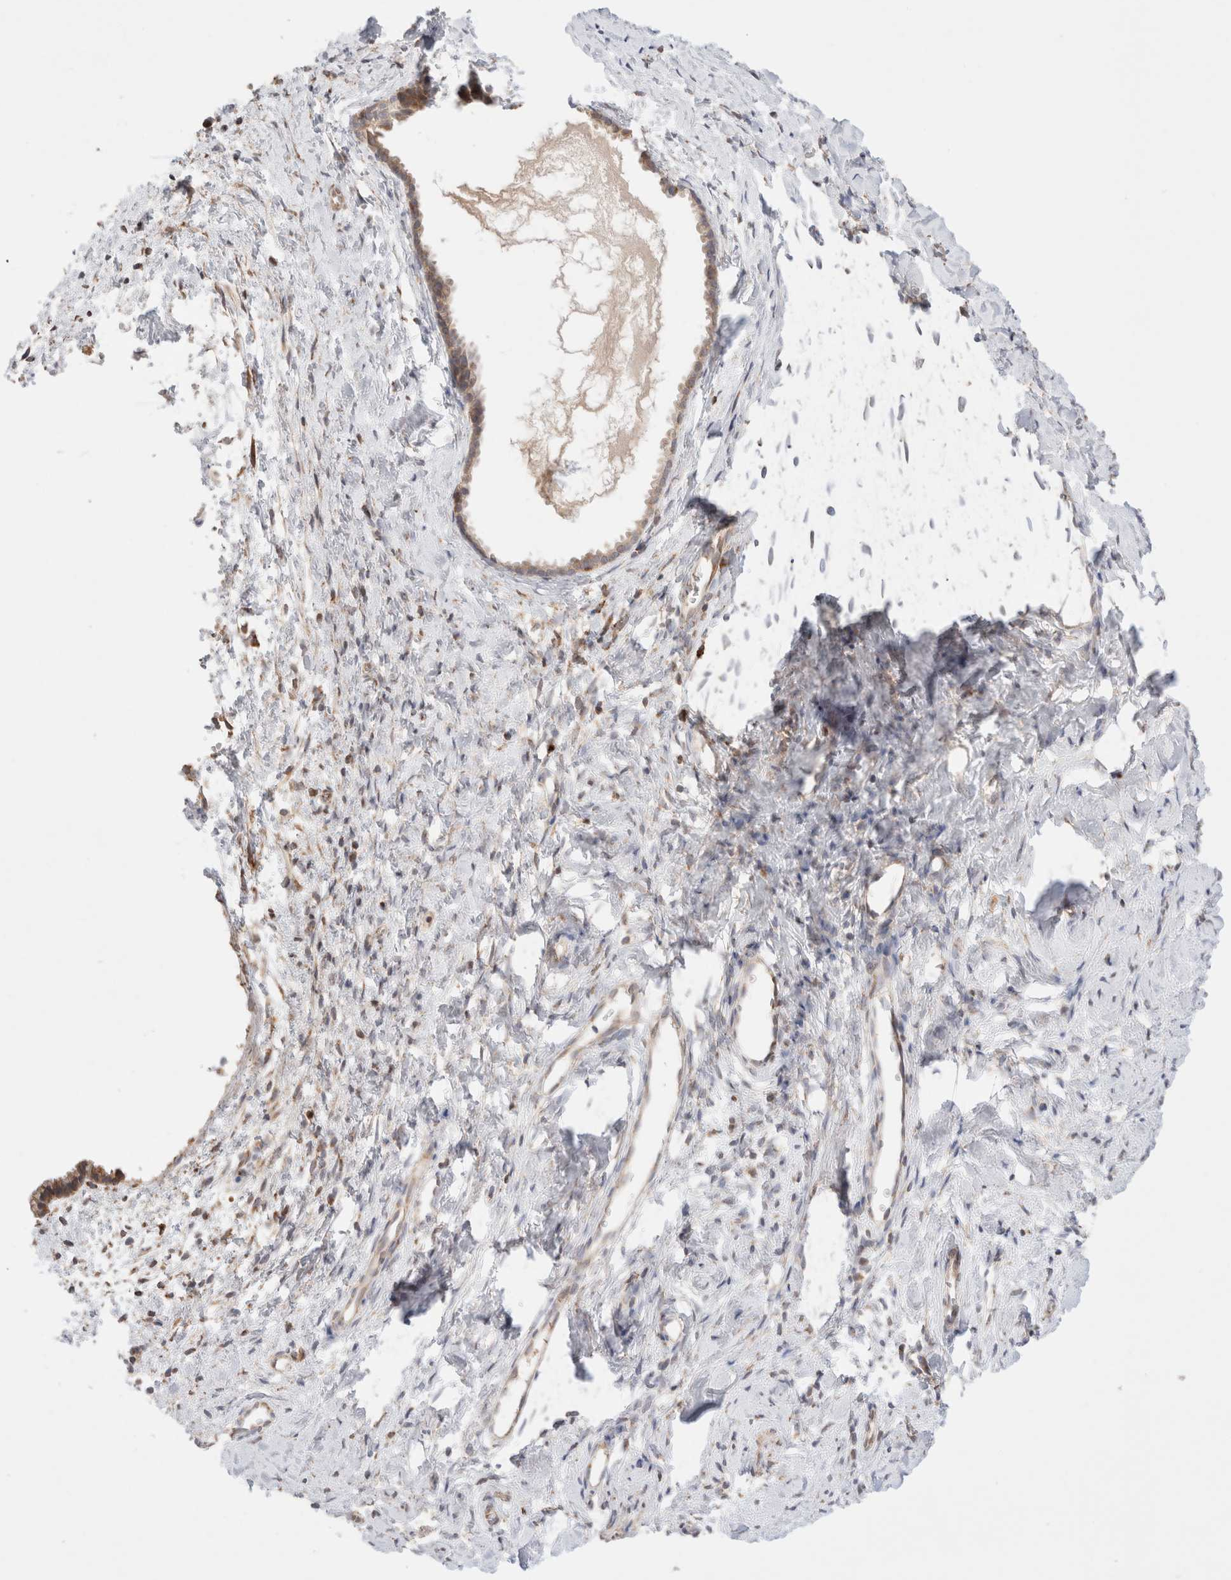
{"staining": {"intensity": "weak", "quantity": "25%-75%", "location": "cytoplasmic/membranous"}, "tissue": "cervix", "cell_type": "Glandular cells", "image_type": "normal", "snomed": [{"axis": "morphology", "description": "Normal tissue, NOS"}, {"axis": "topography", "description": "Cervix"}], "caption": "Immunohistochemistry (DAB (3,3'-diaminobenzidine)) staining of normal human cervix demonstrates weak cytoplasmic/membranous protein expression in approximately 25%-75% of glandular cells.", "gene": "TMPPE", "patient": {"sex": "female", "age": 75}}